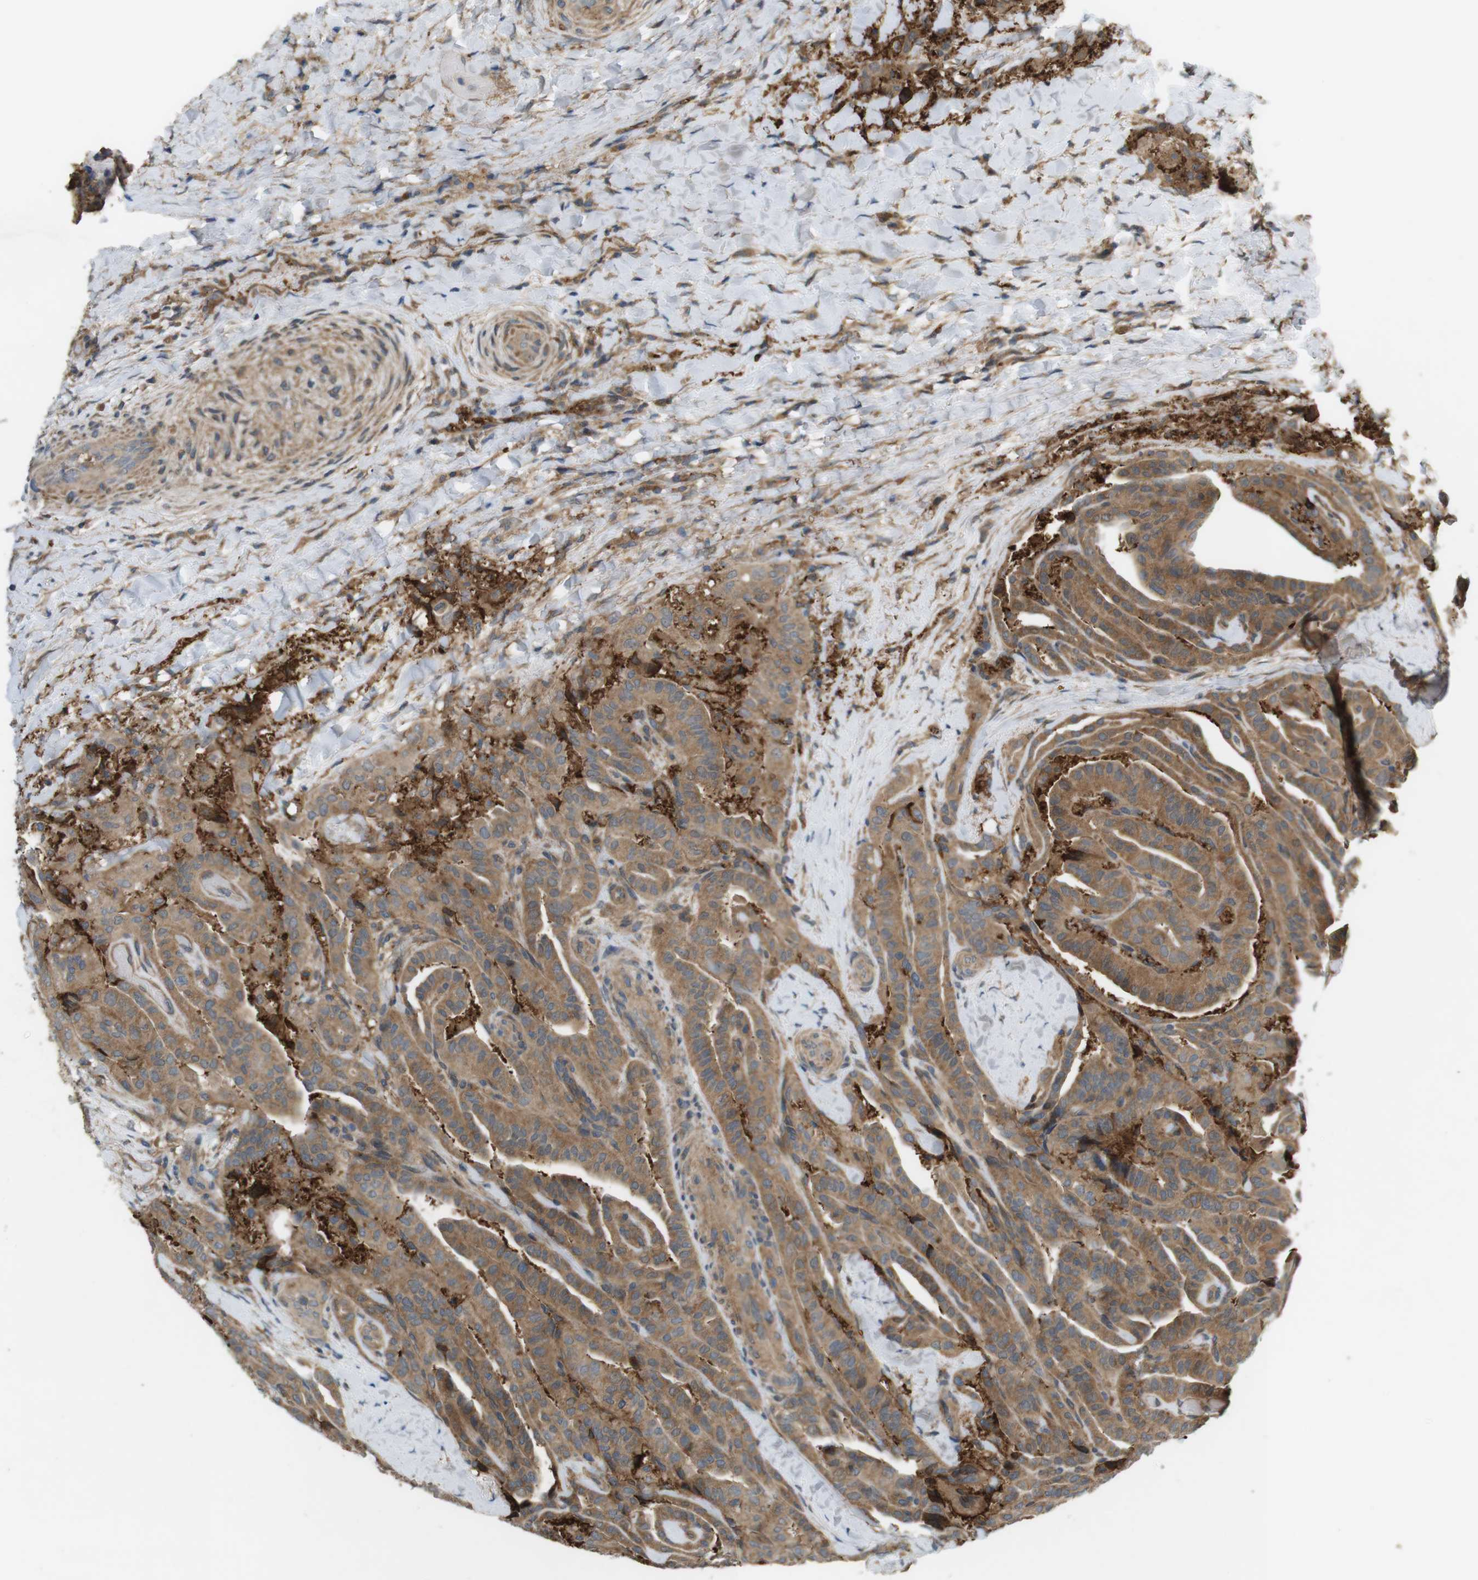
{"staining": {"intensity": "moderate", "quantity": ">75%", "location": "cytoplasmic/membranous"}, "tissue": "thyroid cancer", "cell_type": "Tumor cells", "image_type": "cancer", "snomed": [{"axis": "morphology", "description": "Papillary adenocarcinoma, NOS"}, {"axis": "topography", "description": "Thyroid gland"}], "caption": "Immunohistochemistry of human papillary adenocarcinoma (thyroid) shows medium levels of moderate cytoplasmic/membranous positivity in about >75% of tumor cells.", "gene": "DDAH2", "patient": {"sex": "male", "age": 77}}